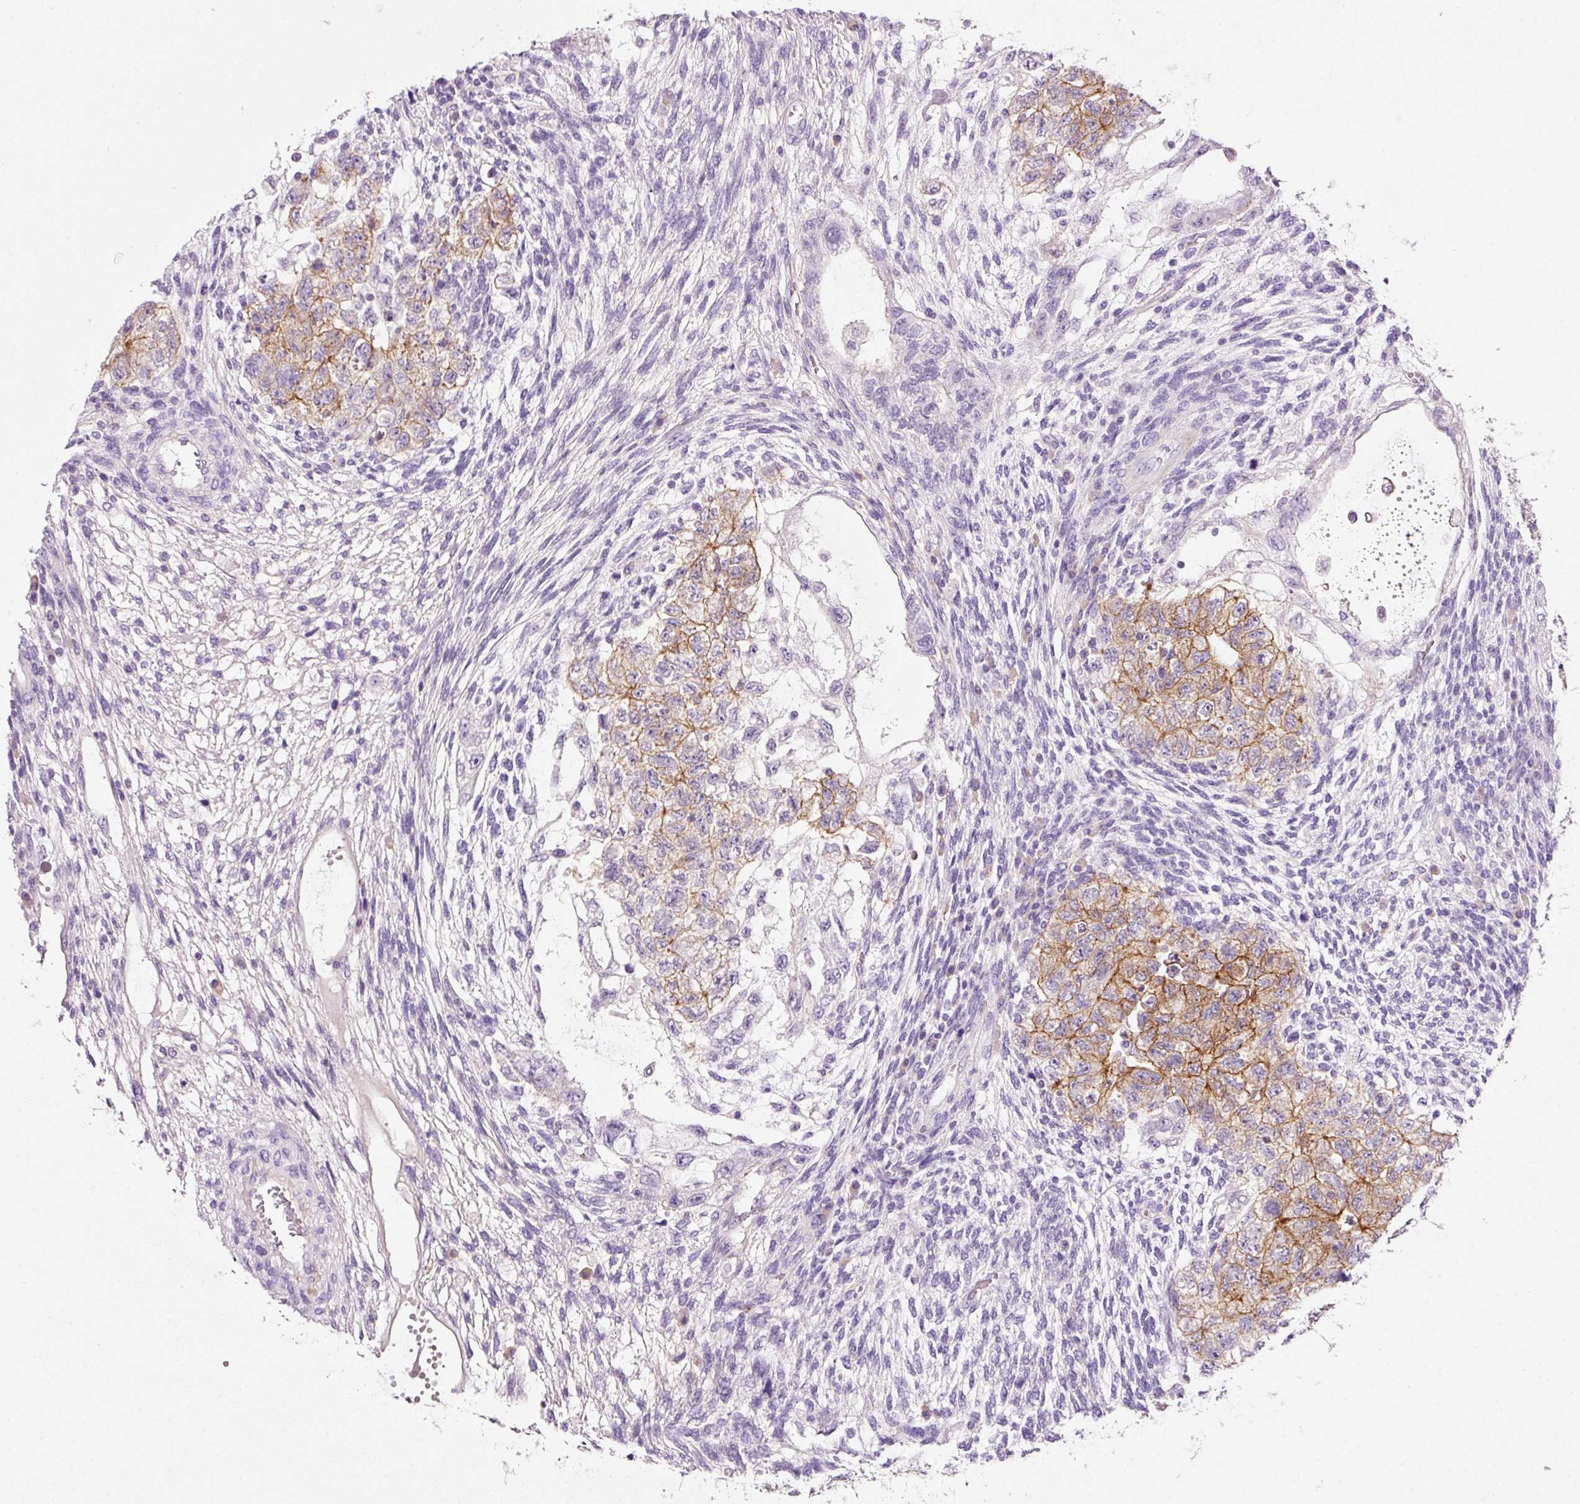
{"staining": {"intensity": "moderate", "quantity": "<25%", "location": "cytoplasmic/membranous"}, "tissue": "testis cancer", "cell_type": "Tumor cells", "image_type": "cancer", "snomed": [{"axis": "morphology", "description": "Normal tissue, NOS"}, {"axis": "morphology", "description": "Carcinoma, Embryonal, NOS"}, {"axis": "topography", "description": "Testis"}], "caption": "An image showing moderate cytoplasmic/membranous staining in approximately <25% of tumor cells in testis cancer (embryonal carcinoma), as visualized by brown immunohistochemical staining.", "gene": "SOS2", "patient": {"sex": "male", "age": 36}}